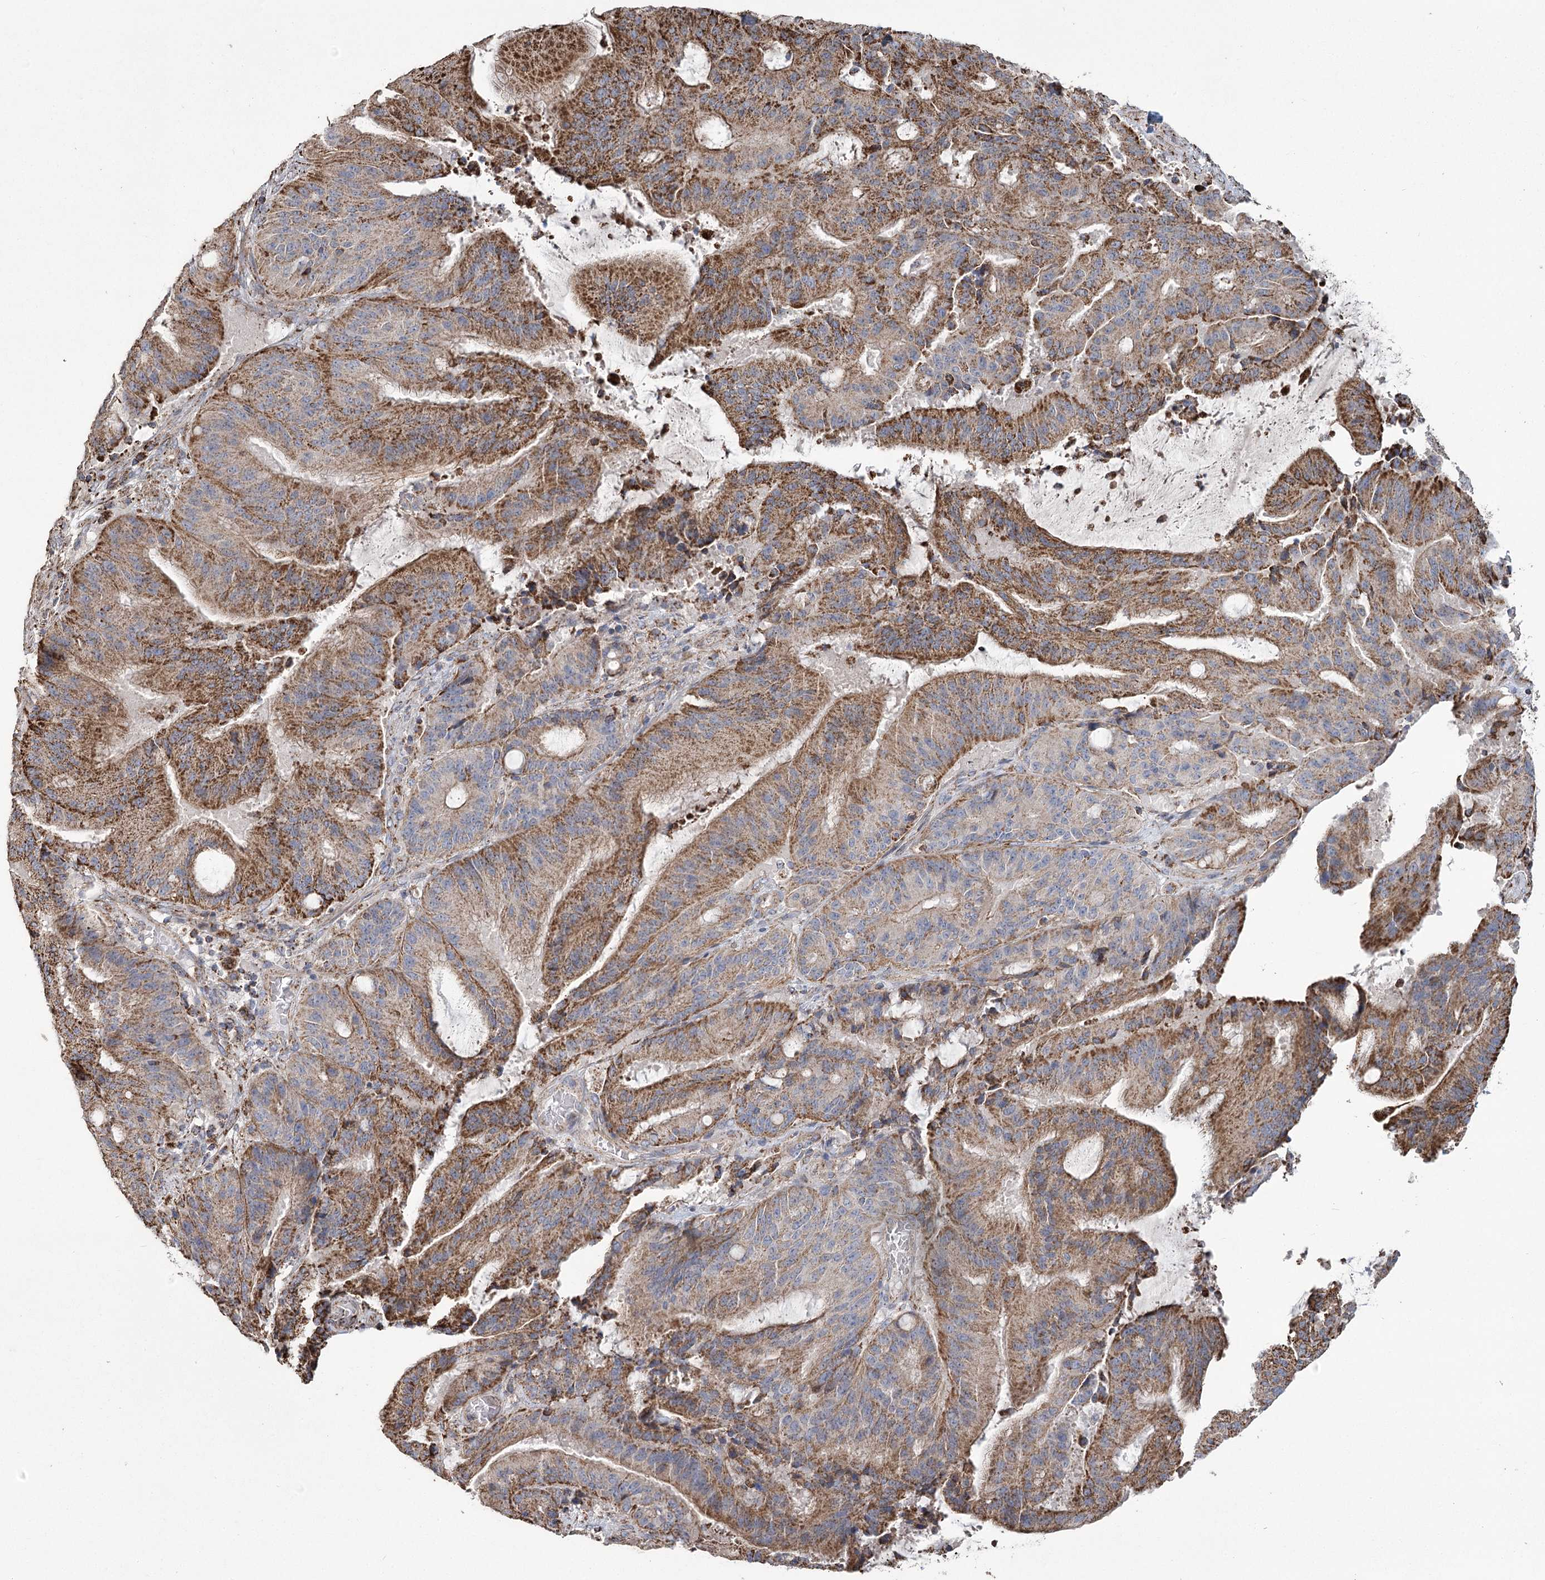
{"staining": {"intensity": "strong", "quantity": ">75%", "location": "cytoplasmic/membranous"}, "tissue": "liver cancer", "cell_type": "Tumor cells", "image_type": "cancer", "snomed": [{"axis": "morphology", "description": "Normal tissue, NOS"}, {"axis": "morphology", "description": "Cholangiocarcinoma"}, {"axis": "topography", "description": "Liver"}, {"axis": "topography", "description": "Peripheral nerve tissue"}], "caption": "A brown stain highlights strong cytoplasmic/membranous expression of a protein in liver cancer (cholangiocarcinoma) tumor cells.", "gene": "RANBP3L", "patient": {"sex": "female", "age": 73}}